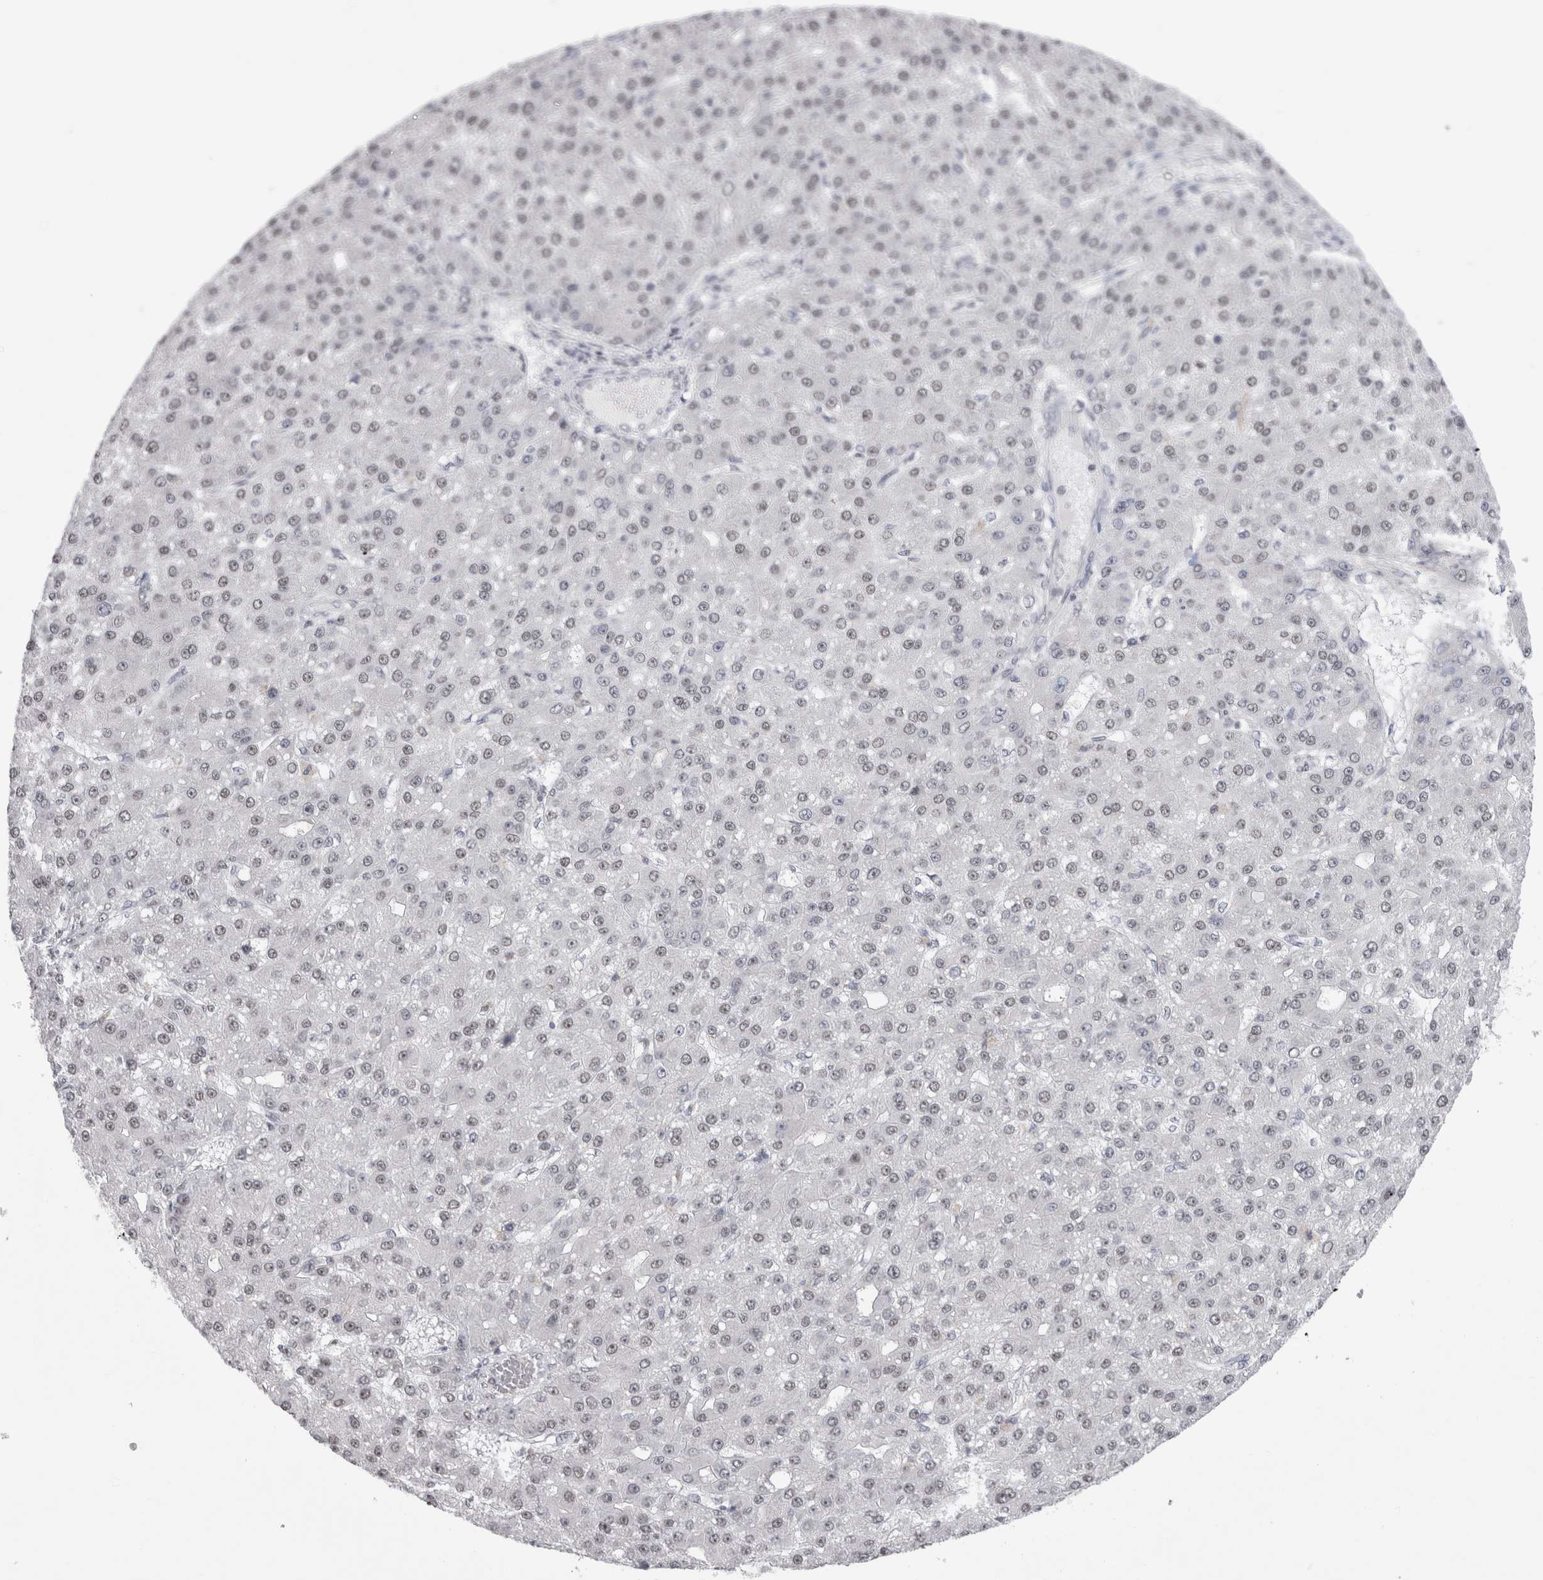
{"staining": {"intensity": "weak", "quantity": "25%-75%", "location": "nuclear"}, "tissue": "liver cancer", "cell_type": "Tumor cells", "image_type": "cancer", "snomed": [{"axis": "morphology", "description": "Carcinoma, Hepatocellular, NOS"}, {"axis": "topography", "description": "Liver"}], "caption": "Tumor cells demonstrate low levels of weak nuclear staining in about 25%-75% of cells in hepatocellular carcinoma (liver). (DAB (3,3'-diaminobenzidine) = brown stain, brightfield microscopy at high magnification).", "gene": "API5", "patient": {"sex": "male", "age": 67}}